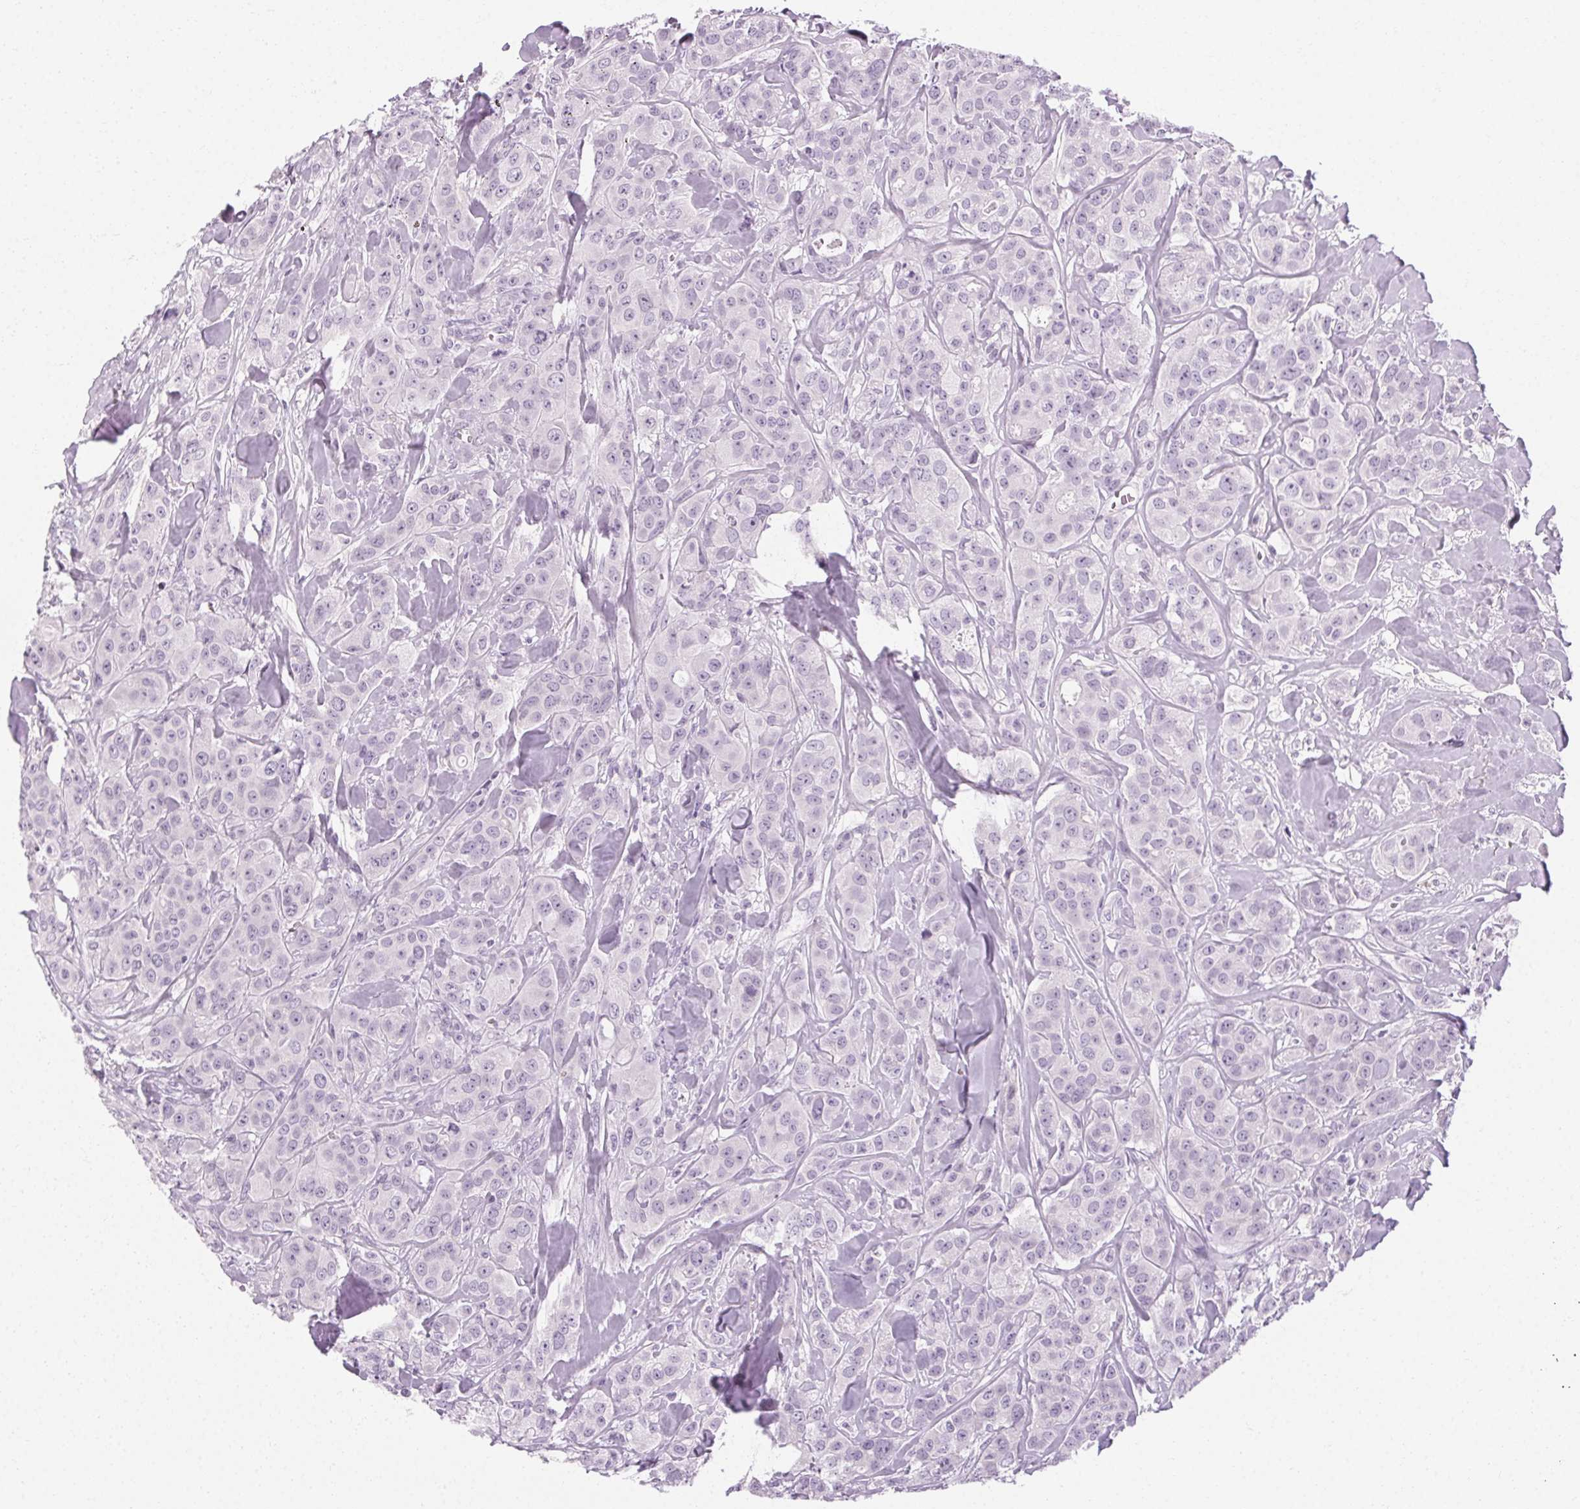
{"staining": {"intensity": "negative", "quantity": "none", "location": "none"}, "tissue": "breast cancer", "cell_type": "Tumor cells", "image_type": "cancer", "snomed": [{"axis": "morphology", "description": "Duct carcinoma"}, {"axis": "topography", "description": "Breast"}], "caption": "This micrograph is of breast cancer (invasive ductal carcinoma) stained with immunohistochemistry (IHC) to label a protein in brown with the nuclei are counter-stained blue. There is no staining in tumor cells. (IHC, brightfield microscopy, high magnification).", "gene": "POMC", "patient": {"sex": "female", "age": 43}}